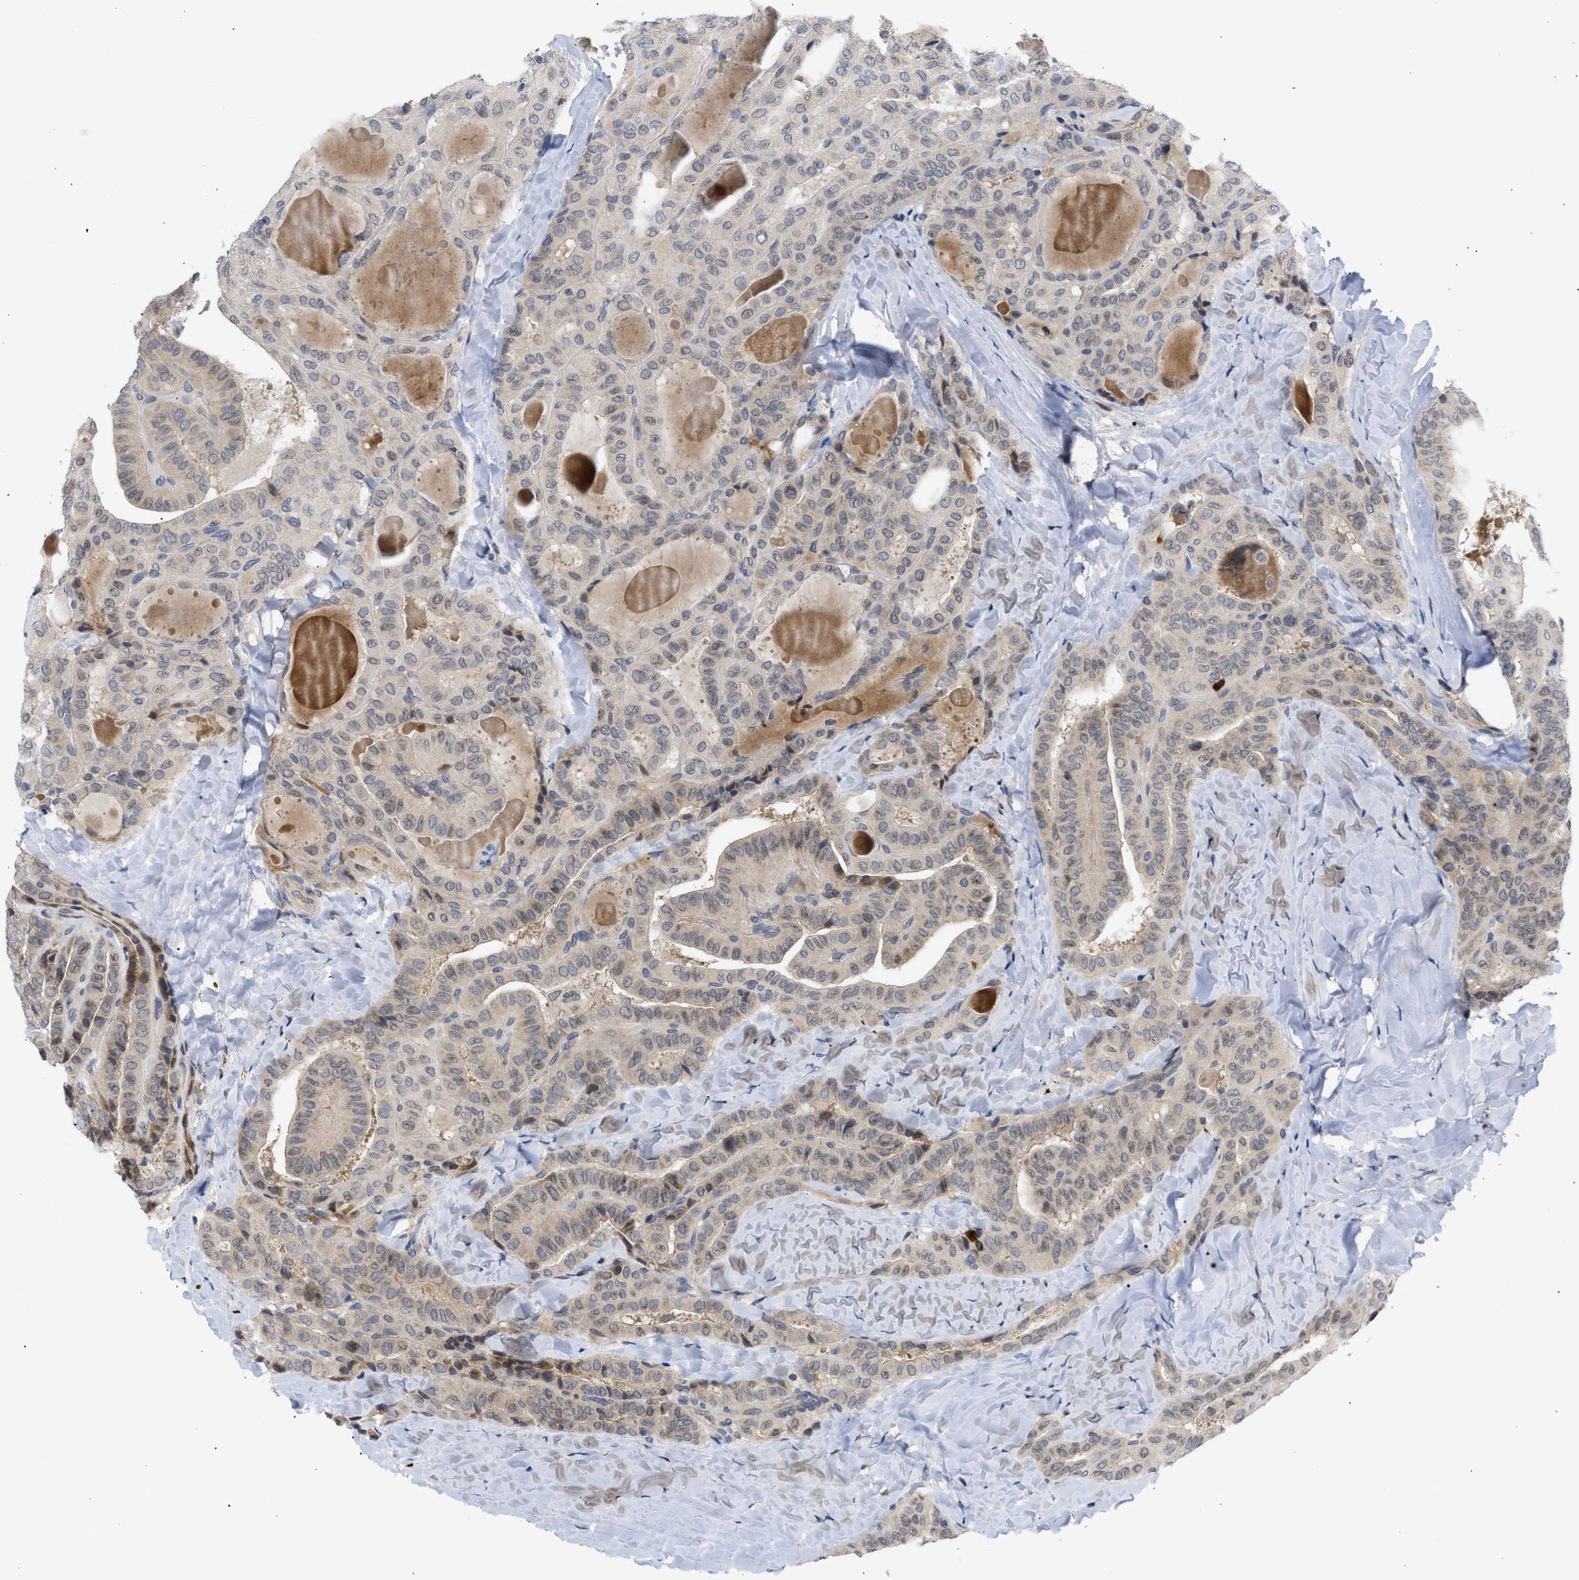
{"staining": {"intensity": "negative", "quantity": "none", "location": "none"}, "tissue": "thyroid cancer", "cell_type": "Tumor cells", "image_type": "cancer", "snomed": [{"axis": "morphology", "description": "Papillary adenocarcinoma, NOS"}, {"axis": "topography", "description": "Thyroid gland"}], "caption": "Papillary adenocarcinoma (thyroid) stained for a protein using IHC exhibits no staining tumor cells.", "gene": "NUP62", "patient": {"sex": "male", "age": 77}}